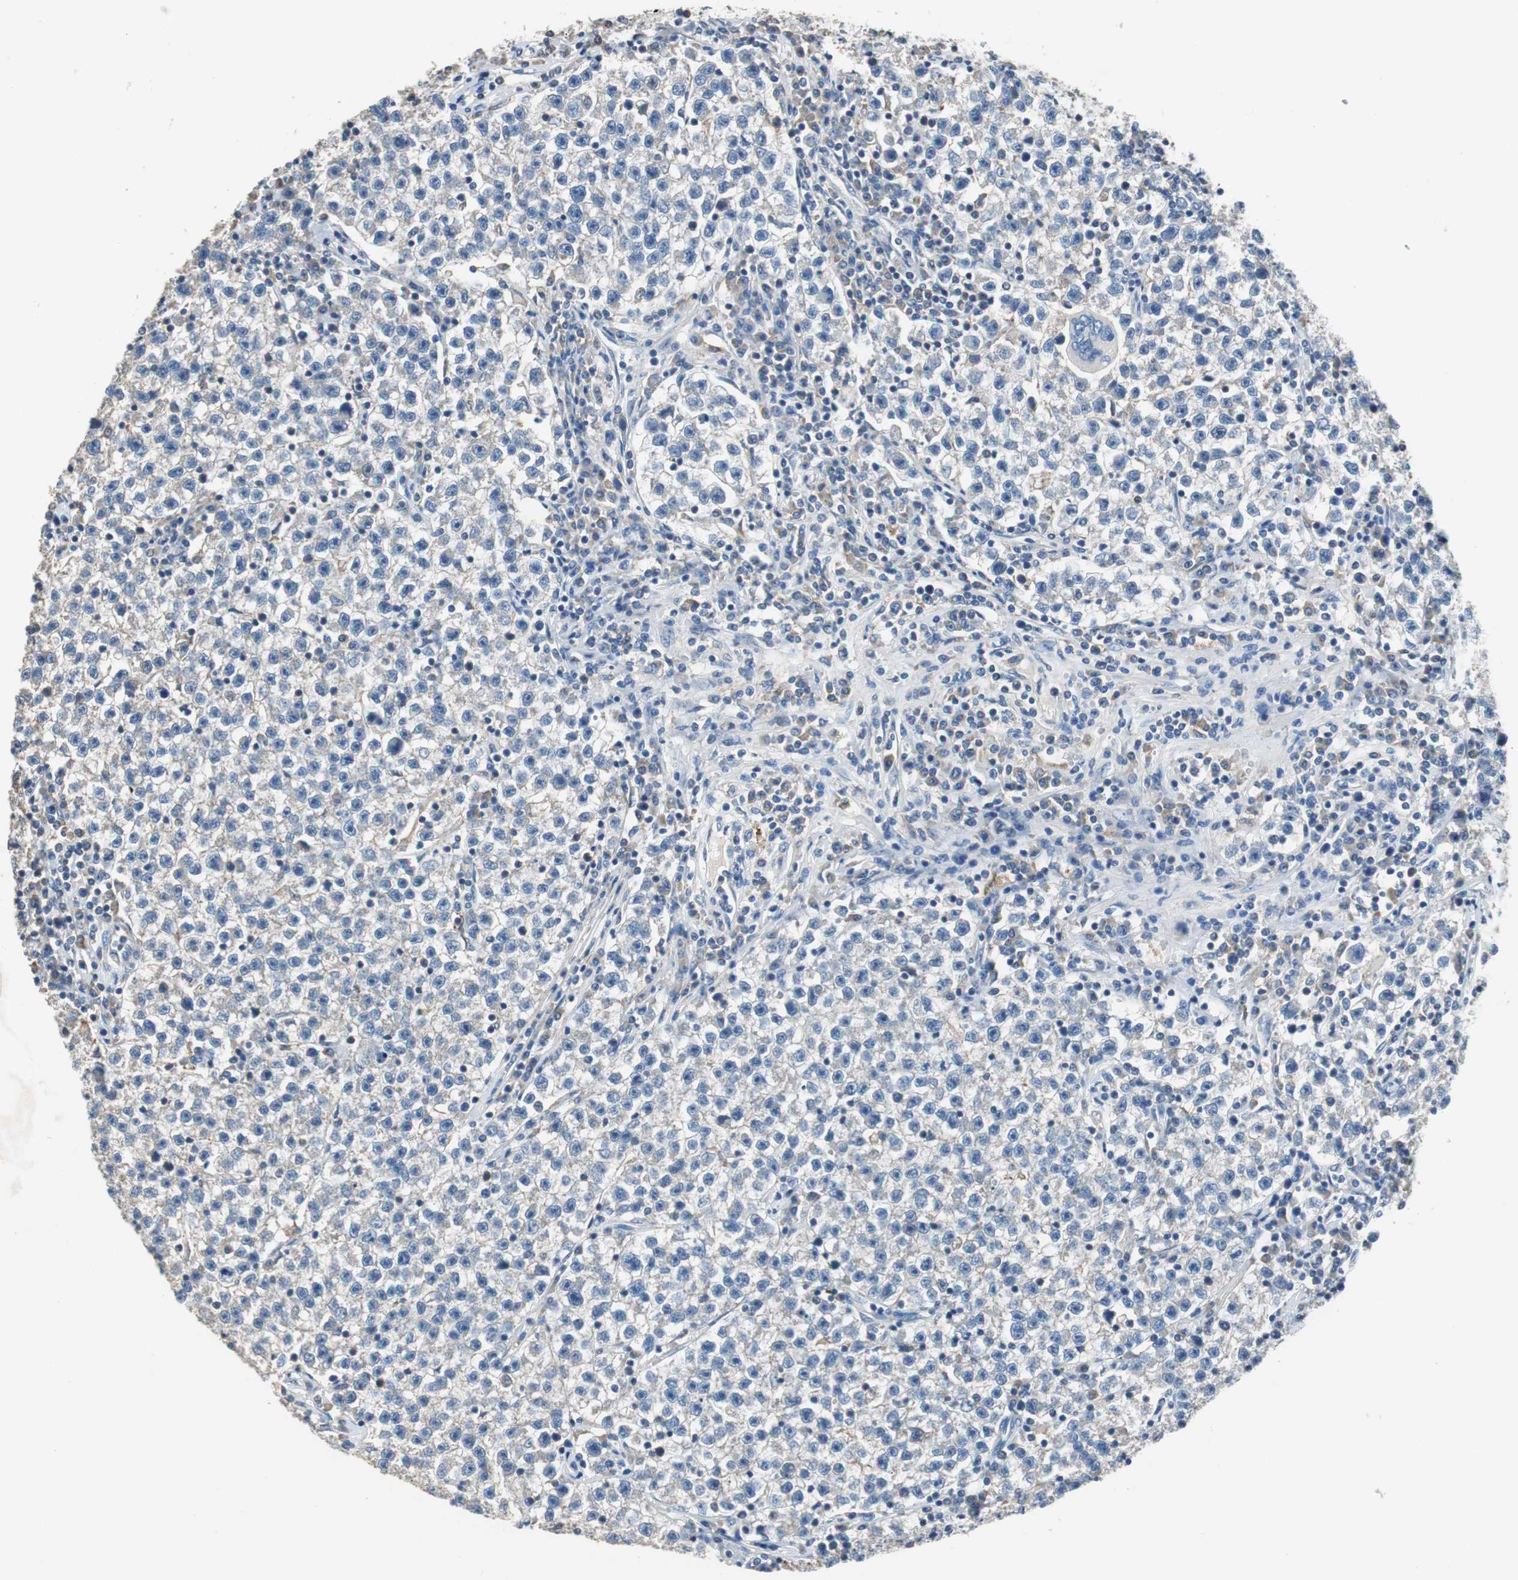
{"staining": {"intensity": "weak", "quantity": "<25%", "location": "cytoplasmic/membranous"}, "tissue": "testis cancer", "cell_type": "Tumor cells", "image_type": "cancer", "snomed": [{"axis": "morphology", "description": "Seminoma, NOS"}, {"axis": "topography", "description": "Testis"}], "caption": "An image of human seminoma (testis) is negative for staining in tumor cells. (DAB (3,3'-diaminobenzidine) immunohistochemistry visualized using brightfield microscopy, high magnification).", "gene": "PRKCA", "patient": {"sex": "male", "age": 22}}